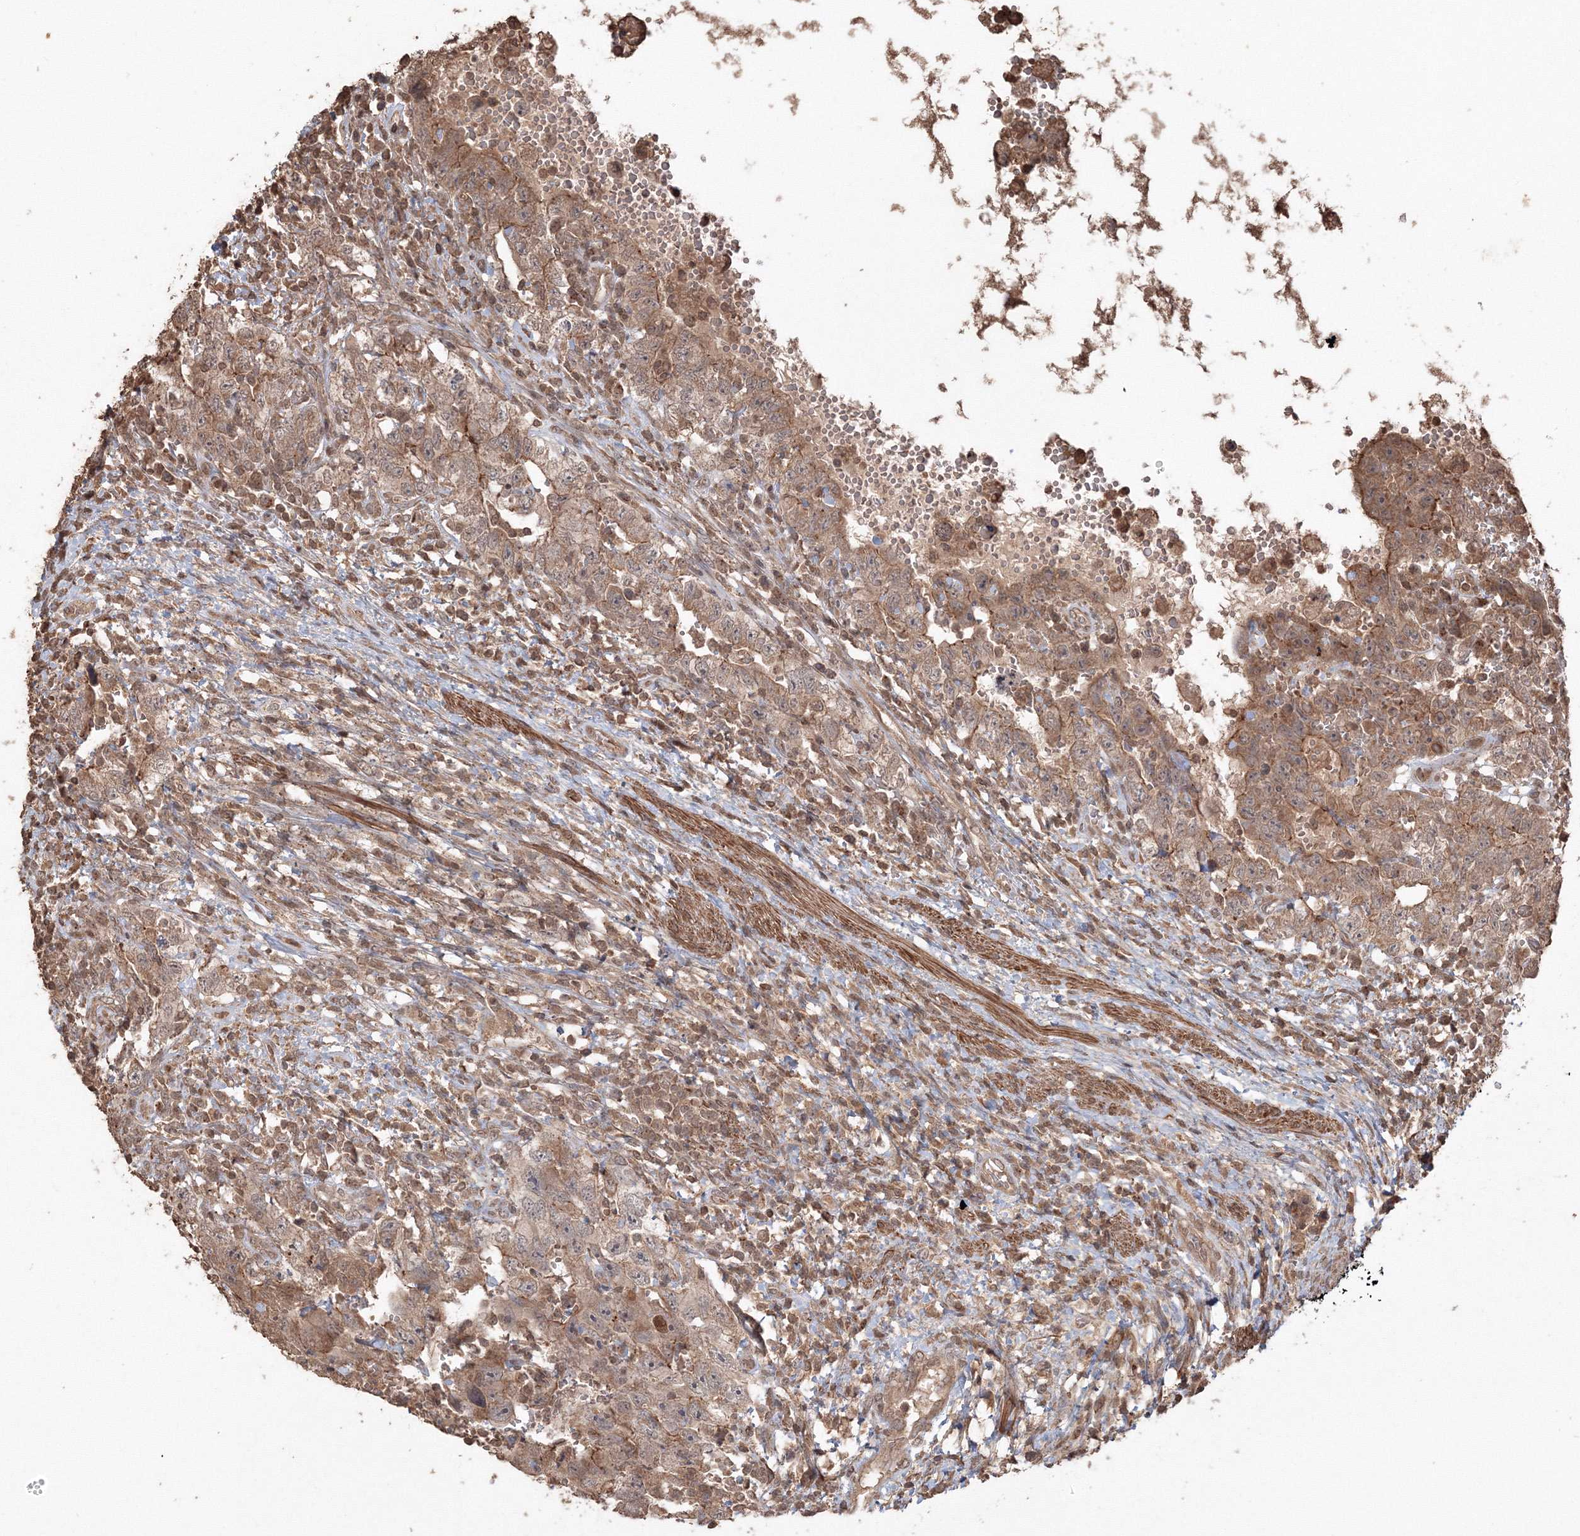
{"staining": {"intensity": "moderate", "quantity": ">75%", "location": "cytoplasmic/membranous"}, "tissue": "testis cancer", "cell_type": "Tumor cells", "image_type": "cancer", "snomed": [{"axis": "morphology", "description": "Carcinoma, Embryonal, NOS"}, {"axis": "topography", "description": "Testis"}], "caption": "Testis cancer (embryonal carcinoma) stained with DAB (3,3'-diaminobenzidine) immunohistochemistry reveals medium levels of moderate cytoplasmic/membranous expression in about >75% of tumor cells.", "gene": "CCDC122", "patient": {"sex": "male", "age": 26}}